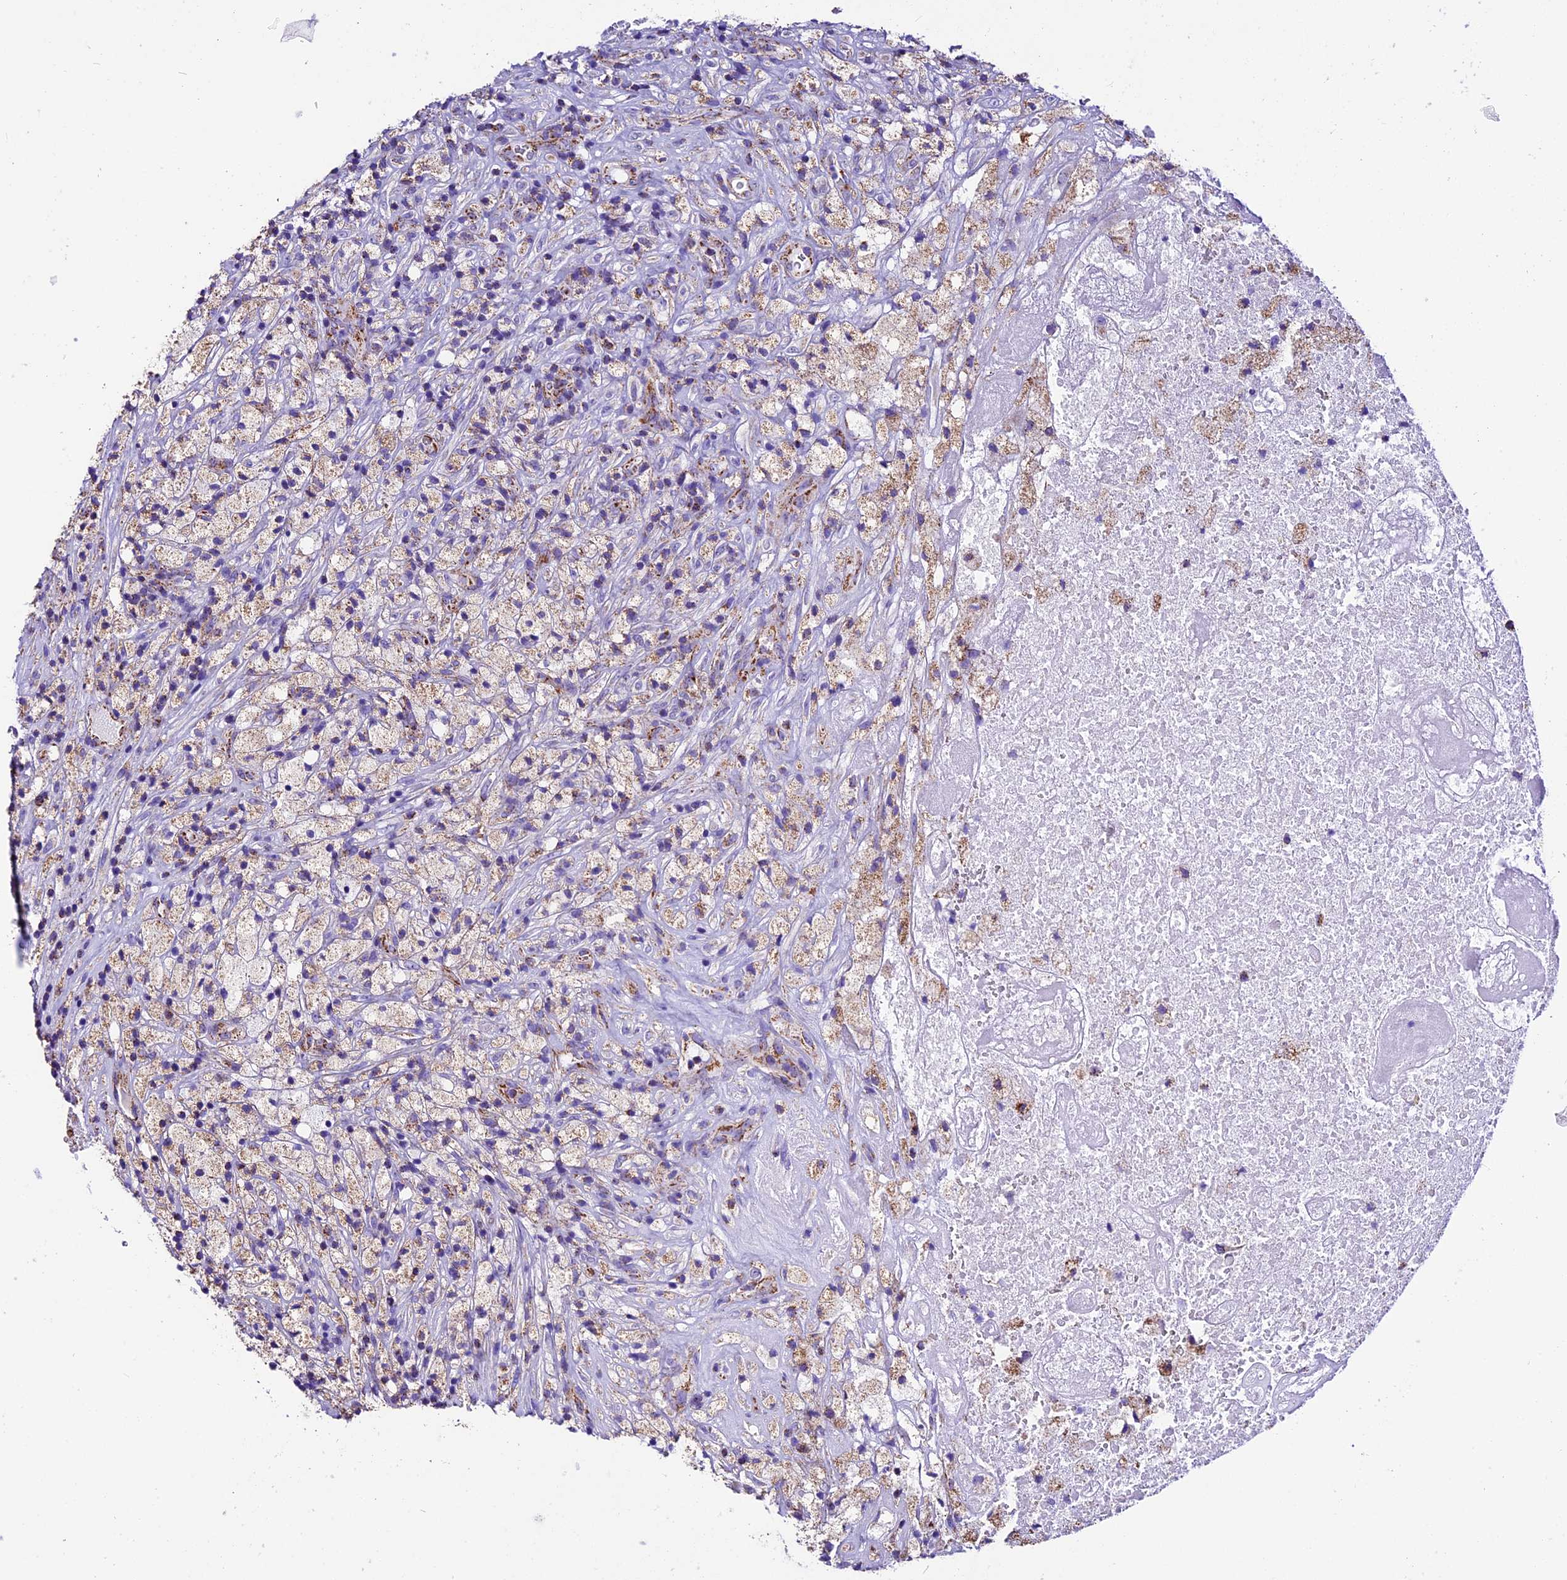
{"staining": {"intensity": "weak", "quantity": ">75%", "location": "cytoplasmic/membranous"}, "tissue": "glioma", "cell_type": "Tumor cells", "image_type": "cancer", "snomed": [{"axis": "morphology", "description": "Glioma, malignant, High grade"}, {"axis": "topography", "description": "Brain"}], "caption": "Immunohistochemistry photomicrograph of glioma stained for a protein (brown), which demonstrates low levels of weak cytoplasmic/membranous positivity in approximately >75% of tumor cells.", "gene": "DCAF5", "patient": {"sex": "male", "age": 69}}